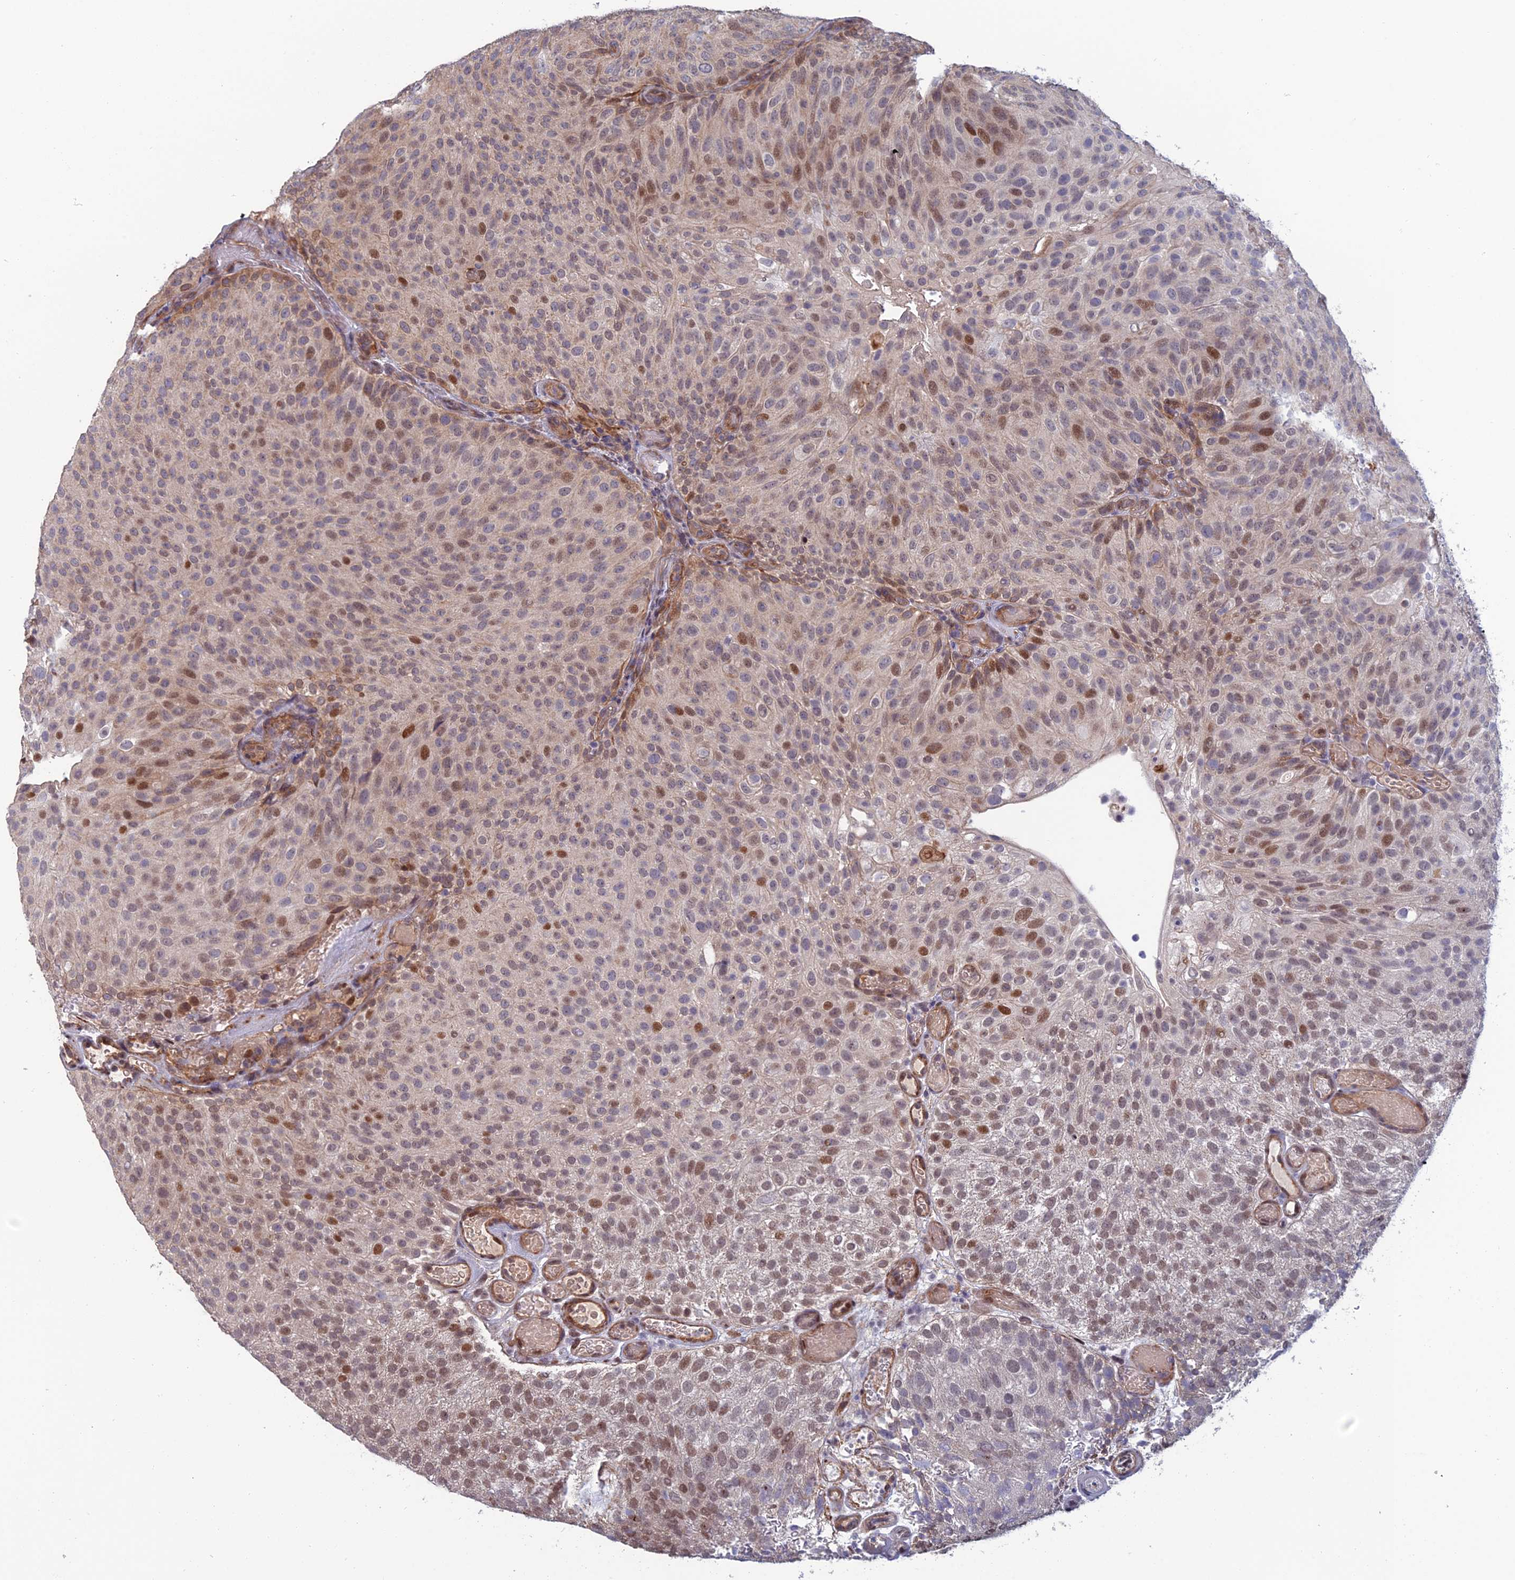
{"staining": {"intensity": "moderate", "quantity": "25%-75%", "location": "nuclear"}, "tissue": "urothelial cancer", "cell_type": "Tumor cells", "image_type": "cancer", "snomed": [{"axis": "morphology", "description": "Urothelial carcinoma, Low grade"}, {"axis": "topography", "description": "Urinary bladder"}], "caption": "Urothelial cancer was stained to show a protein in brown. There is medium levels of moderate nuclear expression in approximately 25%-75% of tumor cells. The staining was performed using DAB (3,3'-diaminobenzidine) to visualize the protein expression in brown, while the nuclei were stained in blue with hematoxylin (Magnification: 20x).", "gene": "CCDC183", "patient": {"sex": "male", "age": 78}}